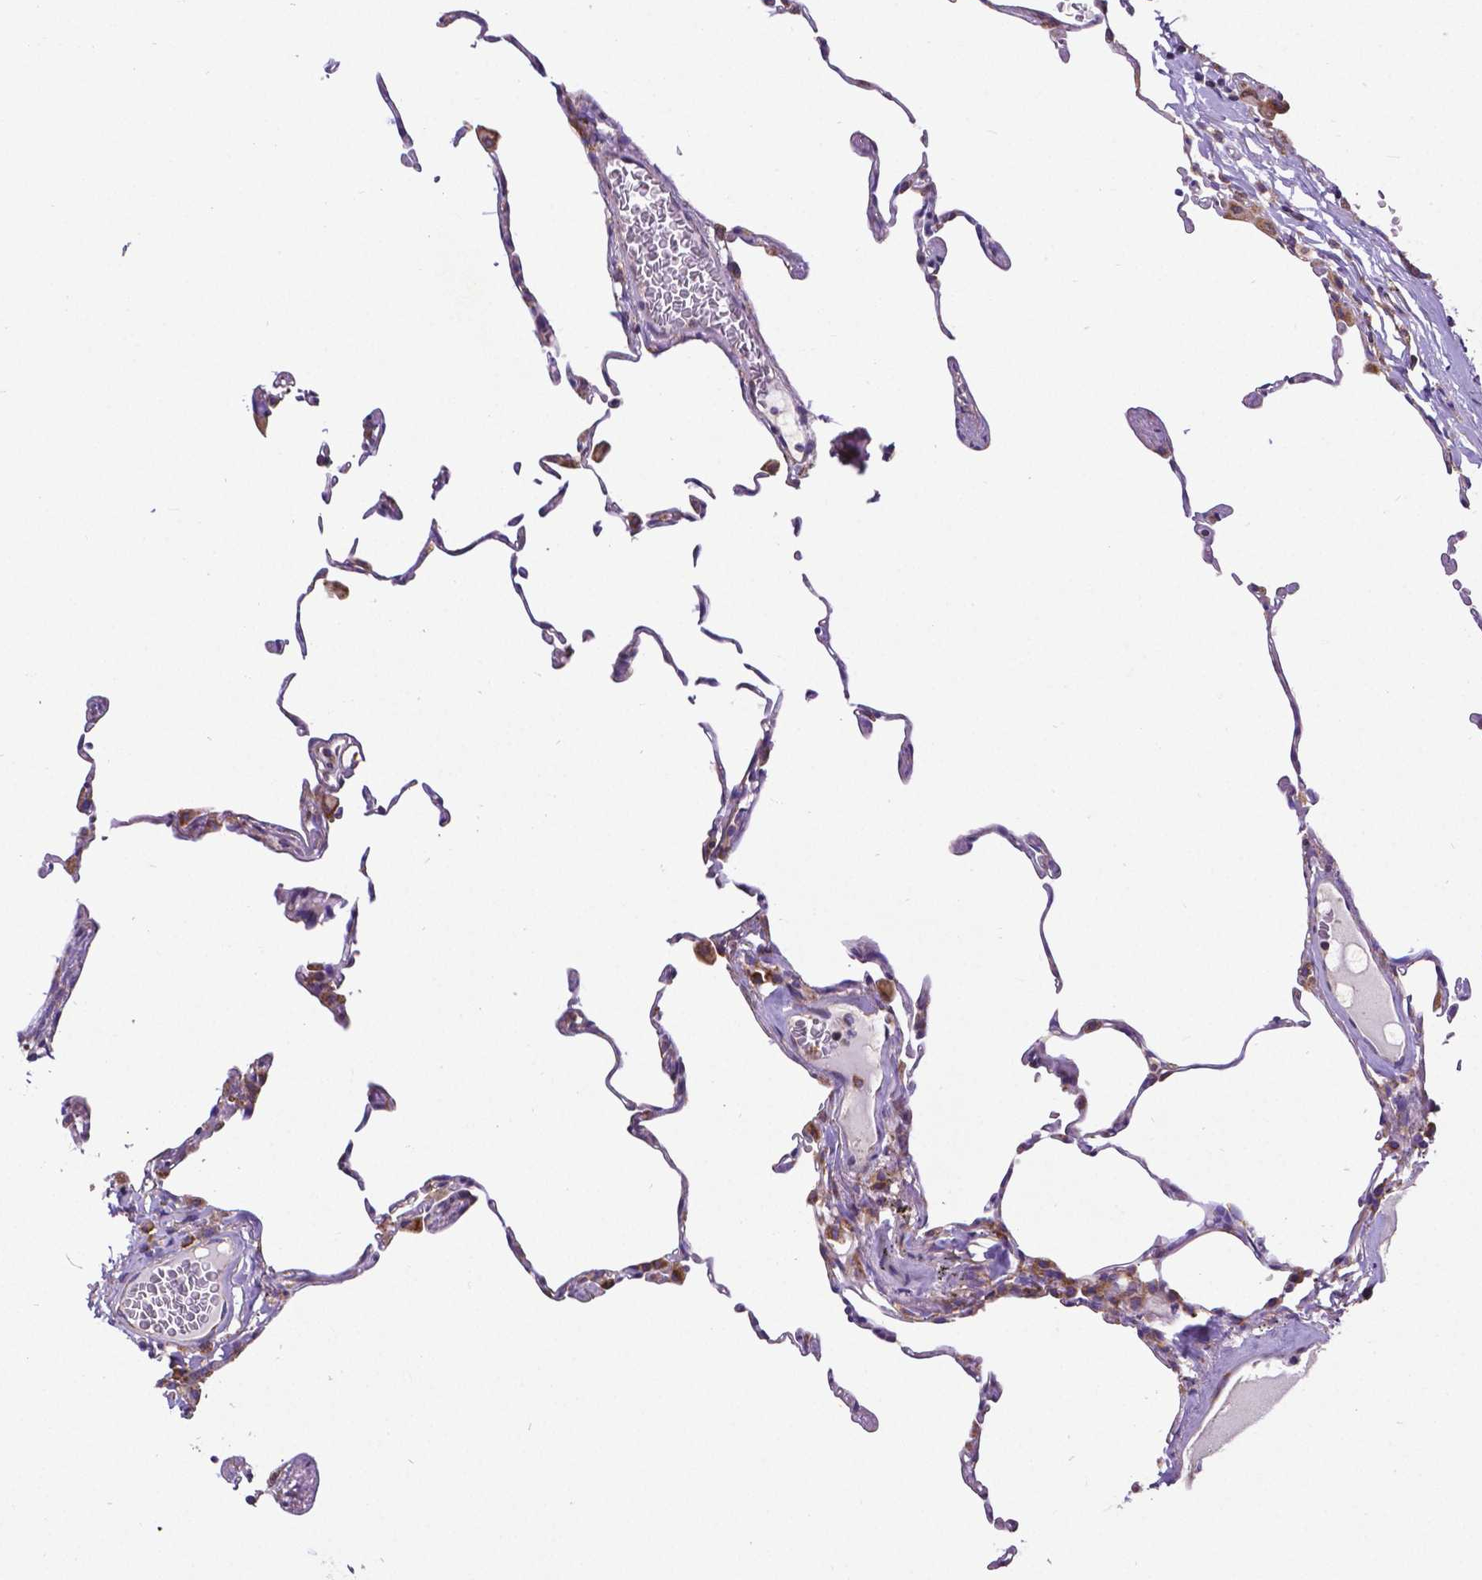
{"staining": {"intensity": "negative", "quantity": "none", "location": "none"}, "tissue": "lung", "cell_type": "Alveolar cells", "image_type": "normal", "snomed": [{"axis": "morphology", "description": "Normal tissue, NOS"}, {"axis": "topography", "description": "Lung"}], "caption": "Immunohistochemical staining of unremarkable human lung exhibits no significant expression in alveolar cells.", "gene": "MTDH", "patient": {"sex": "female", "age": 57}}